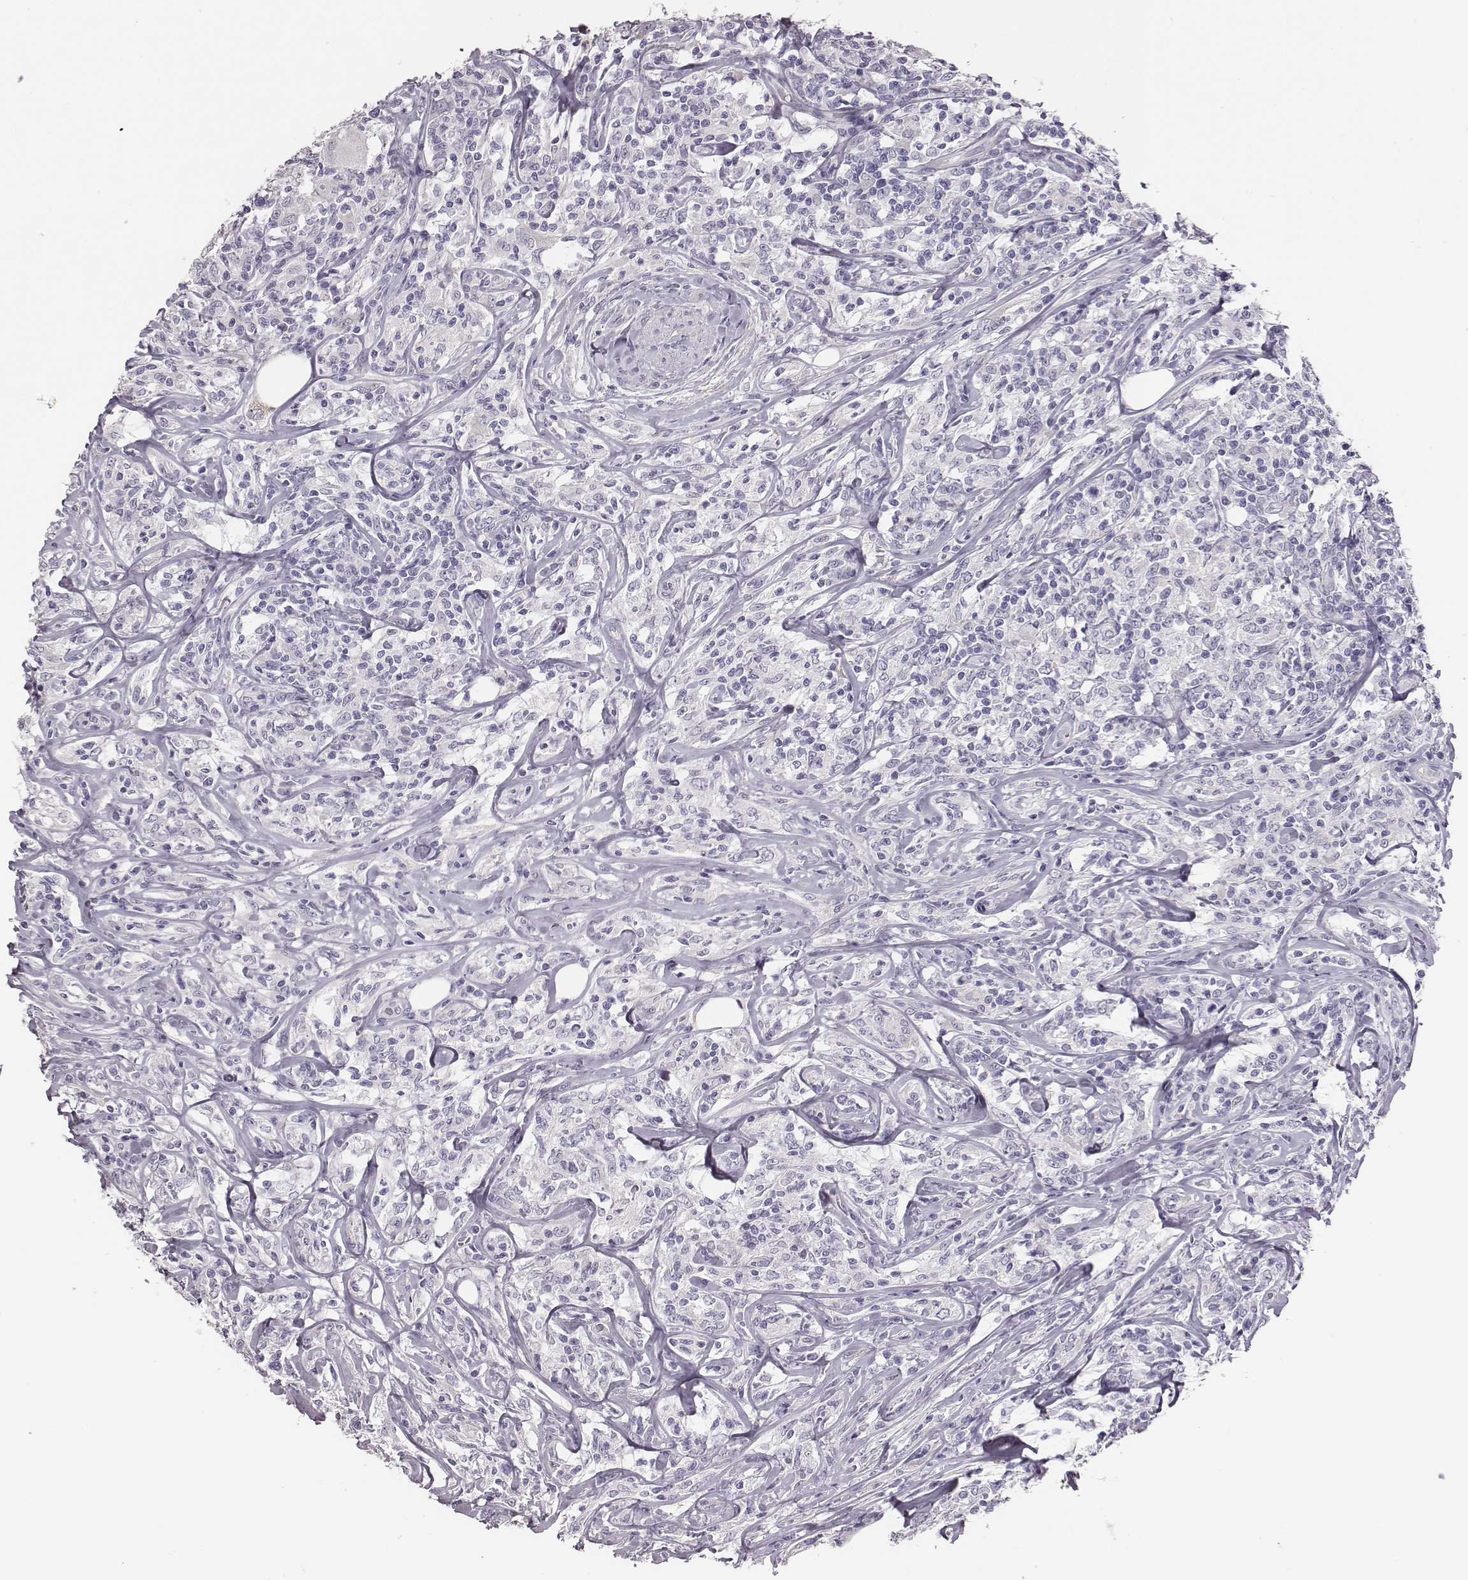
{"staining": {"intensity": "negative", "quantity": "none", "location": "none"}, "tissue": "lymphoma", "cell_type": "Tumor cells", "image_type": "cancer", "snomed": [{"axis": "morphology", "description": "Malignant lymphoma, non-Hodgkin's type, High grade"}, {"axis": "topography", "description": "Lymph node"}], "caption": "DAB (3,3'-diaminobenzidine) immunohistochemical staining of human high-grade malignant lymphoma, non-Hodgkin's type demonstrates no significant positivity in tumor cells.", "gene": "GUCA1A", "patient": {"sex": "female", "age": 84}}